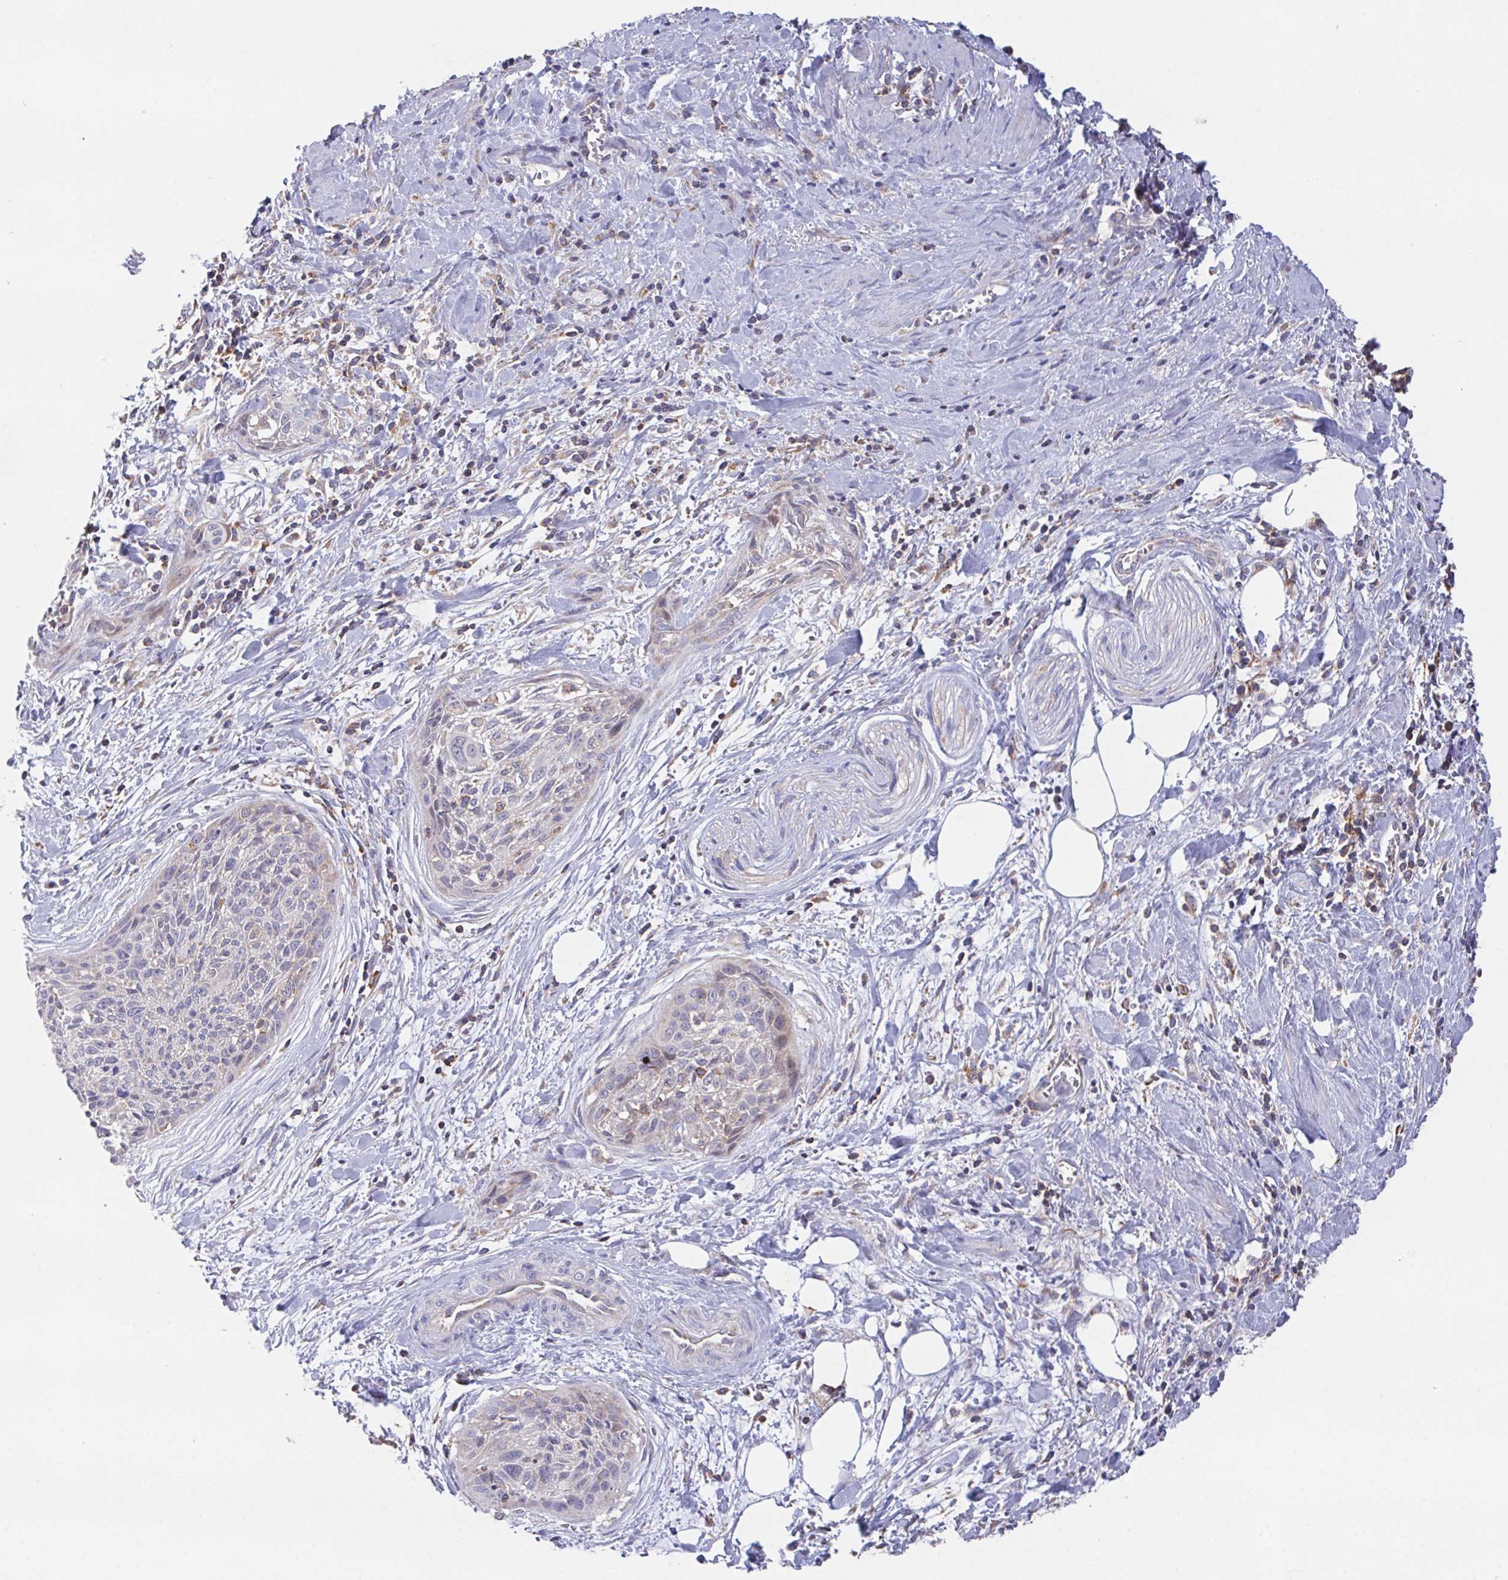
{"staining": {"intensity": "negative", "quantity": "none", "location": "none"}, "tissue": "cervical cancer", "cell_type": "Tumor cells", "image_type": "cancer", "snomed": [{"axis": "morphology", "description": "Squamous cell carcinoma, NOS"}, {"axis": "topography", "description": "Cervix"}], "caption": "An image of human cervical cancer (squamous cell carcinoma) is negative for staining in tumor cells. Nuclei are stained in blue.", "gene": "FAM241A", "patient": {"sex": "female", "age": 55}}